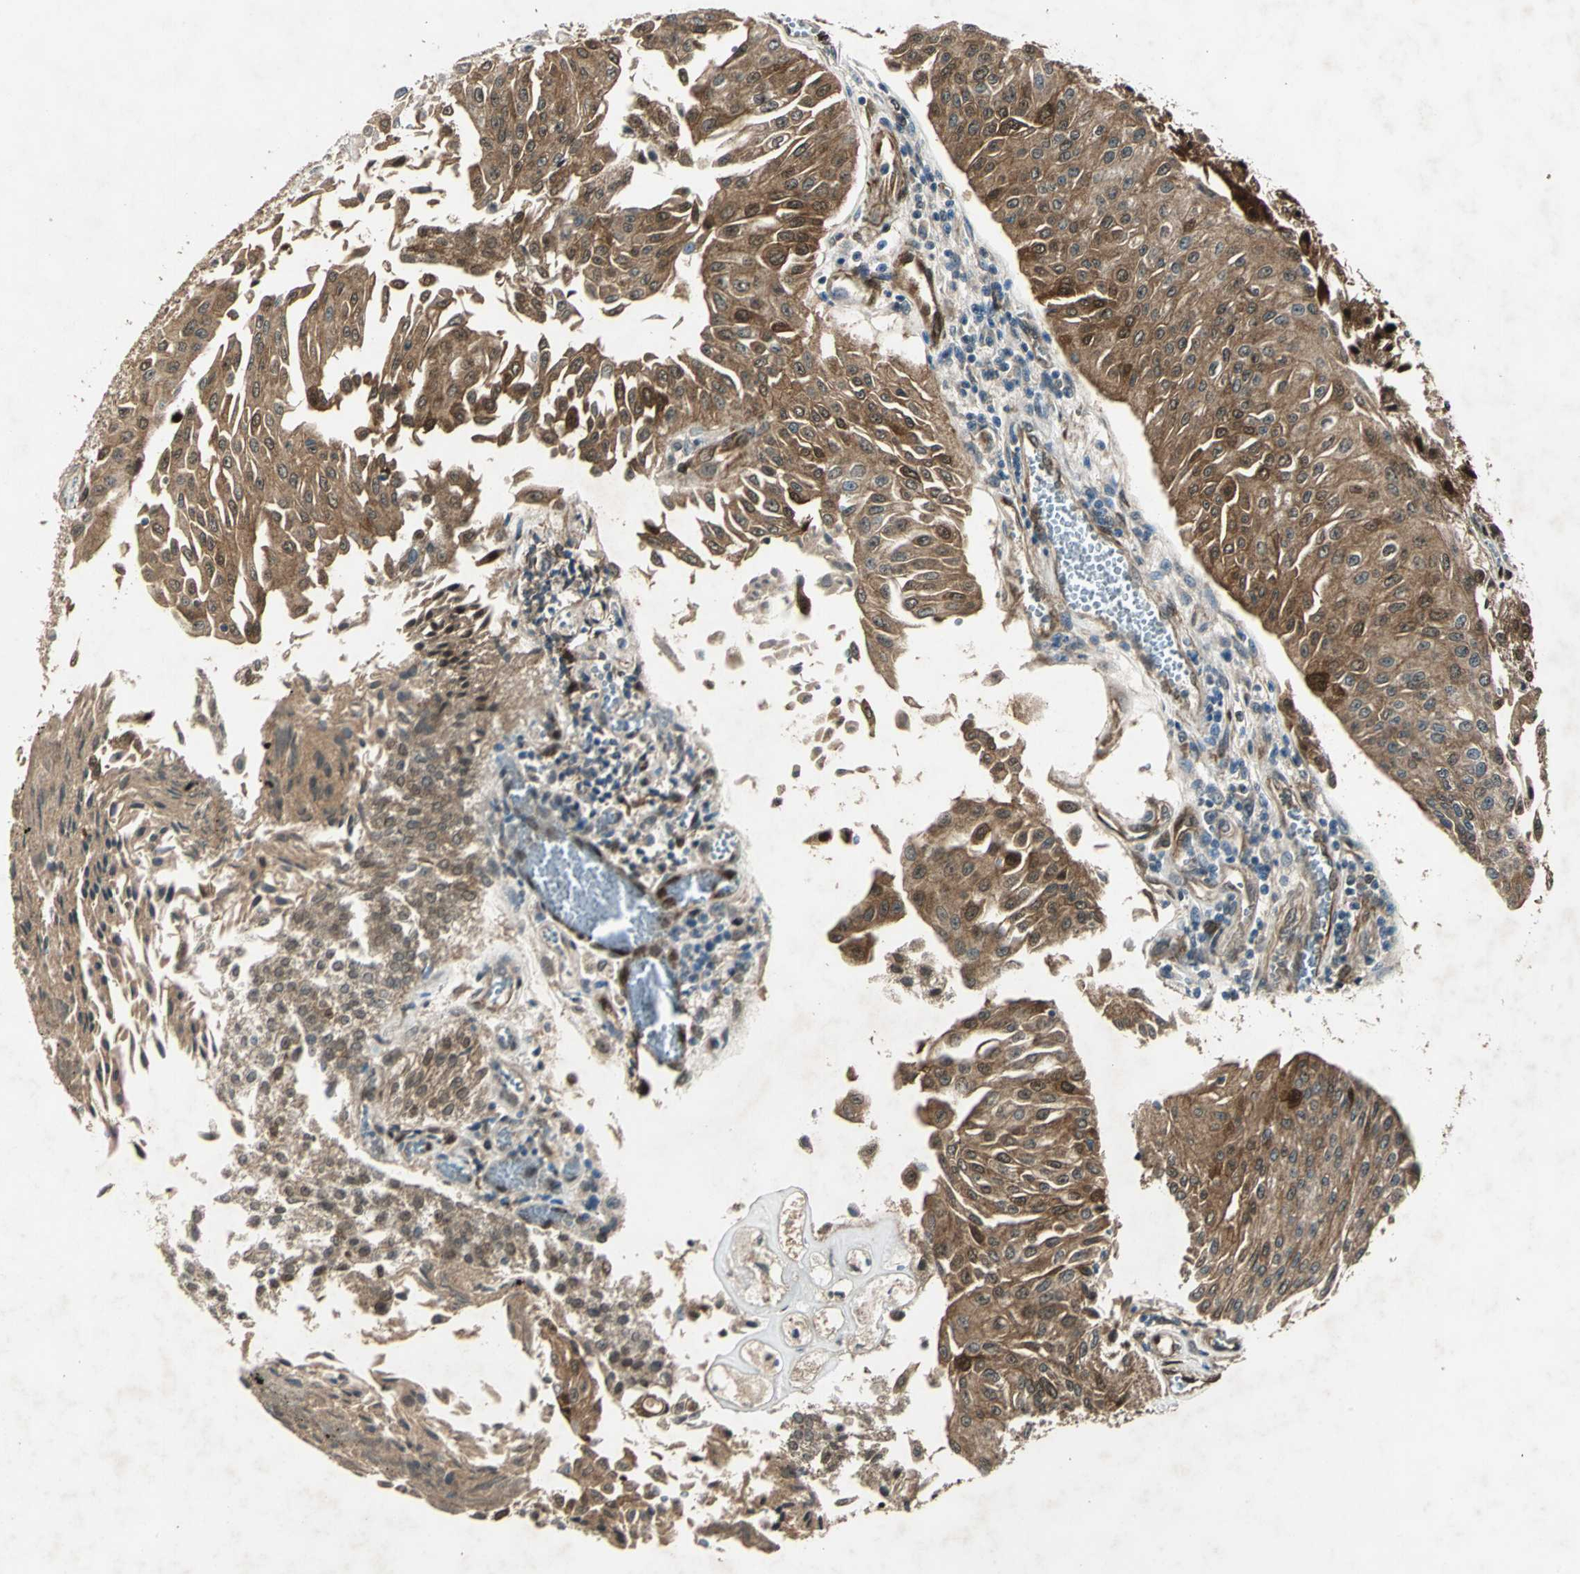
{"staining": {"intensity": "strong", "quantity": ">75%", "location": "cytoplasmic/membranous,nuclear"}, "tissue": "urothelial cancer", "cell_type": "Tumor cells", "image_type": "cancer", "snomed": [{"axis": "morphology", "description": "Urothelial carcinoma, Low grade"}, {"axis": "topography", "description": "Urinary bladder"}], "caption": "The image reveals a brown stain indicating the presence of a protein in the cytoplasmic/membranous and nuclear of tumor cells in urothelial carcinoma (low-grade).", "gene": "RRM2B", "patient": {"sex": "male", "age": 86}}